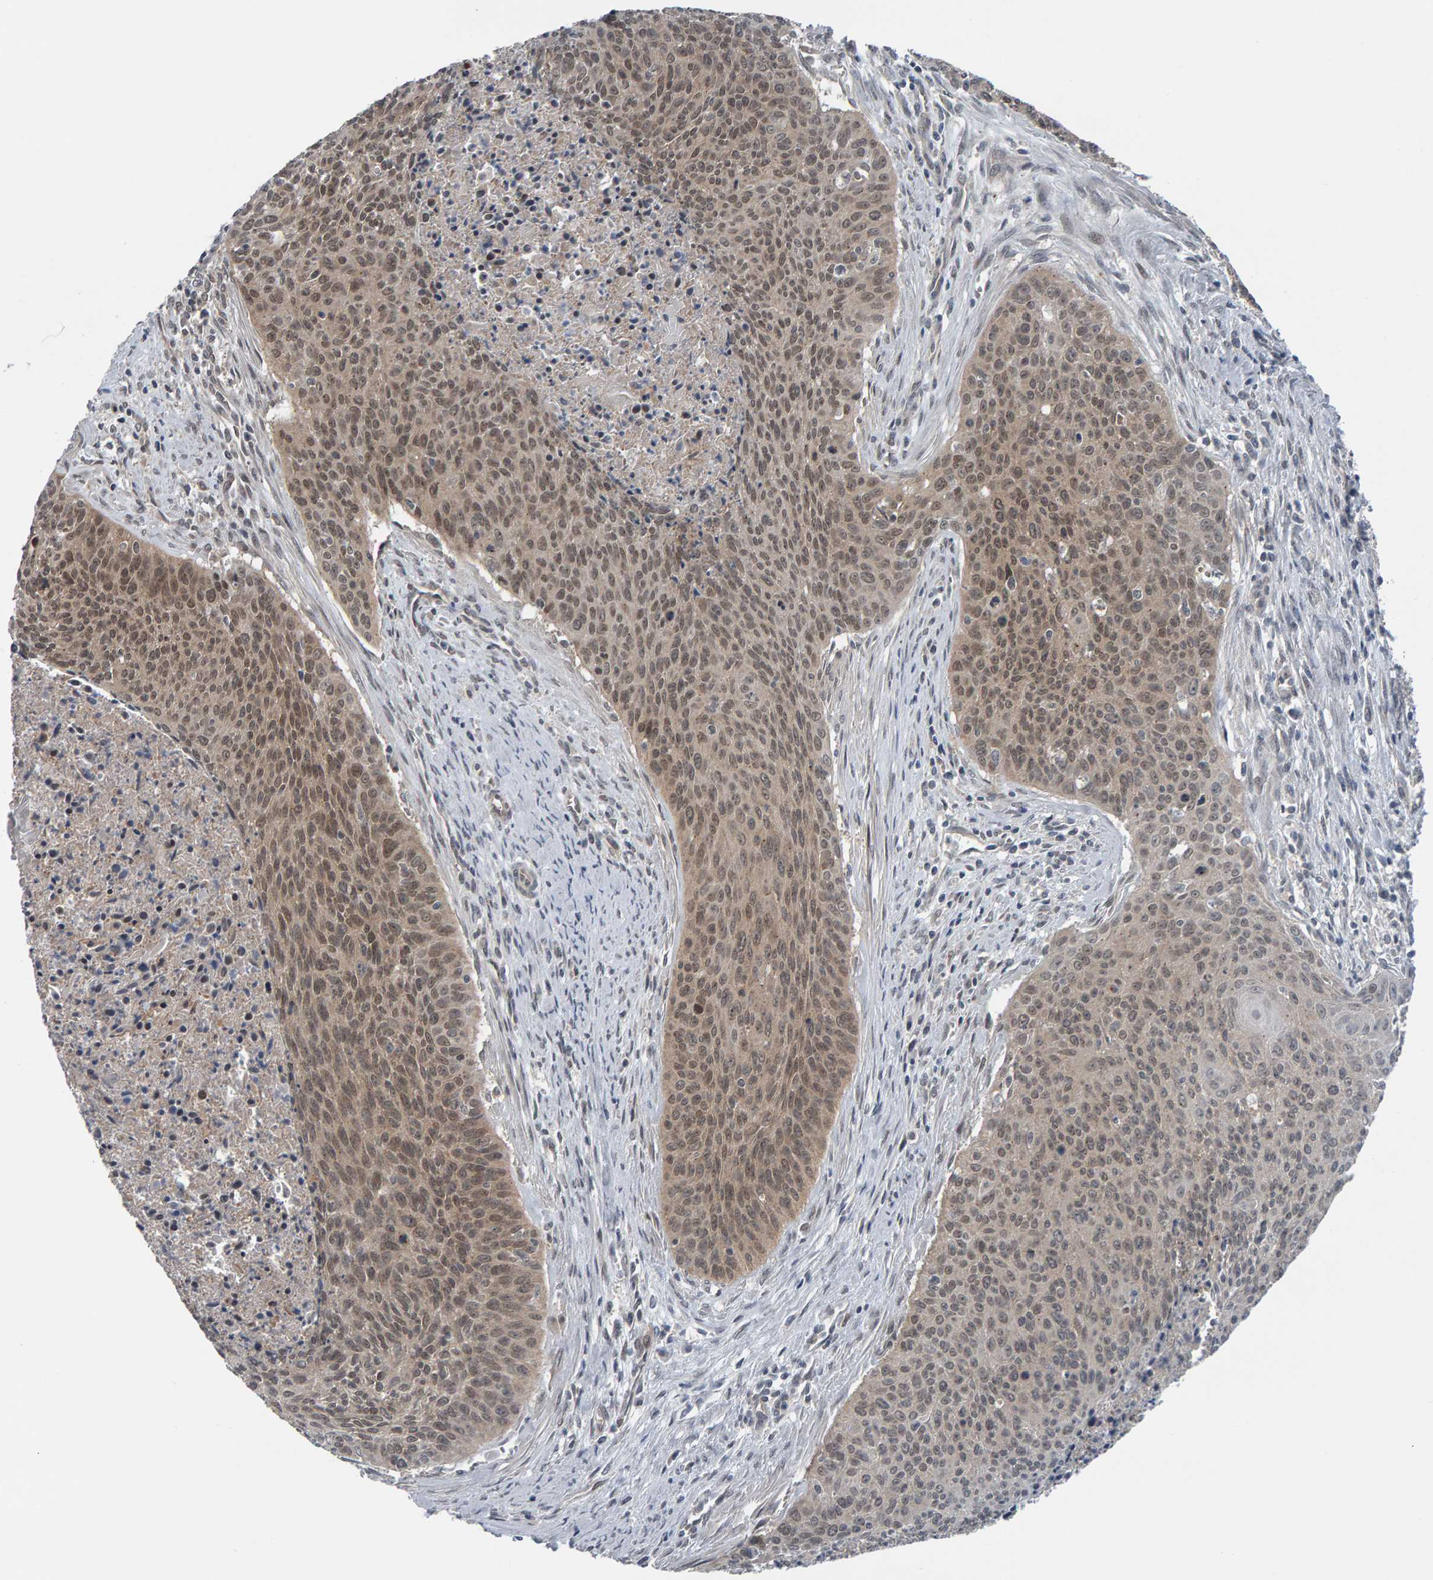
{"staining": {"intensity": "weak", "quantity": ">75%", "location": "cytoplasmic/membranous,nuclear"}, "tissue": "cervical cancer", "cell_type": "Tumor cells", "image_type": "cancer", "snomed": [{"axis": "morphology", "description": "Squamous cell carcinoma, NOS"}, {"axis": "topography", "description": "Cervix"}], "caption": "Immunohistochemistry (IHC) photomicrograph of neoplastic tissue: cervical cancer (squamous cell carcinoma) stained using IHC reveals low levels of weak protein expression localized specifically in the cytoplasmic/membranous and nuclear of tumor cells, appearing as a cytoplasmic/membranous and nuclear brown color.", "gene": "COASY", "patient": {"sex": "female", "age": 55}}